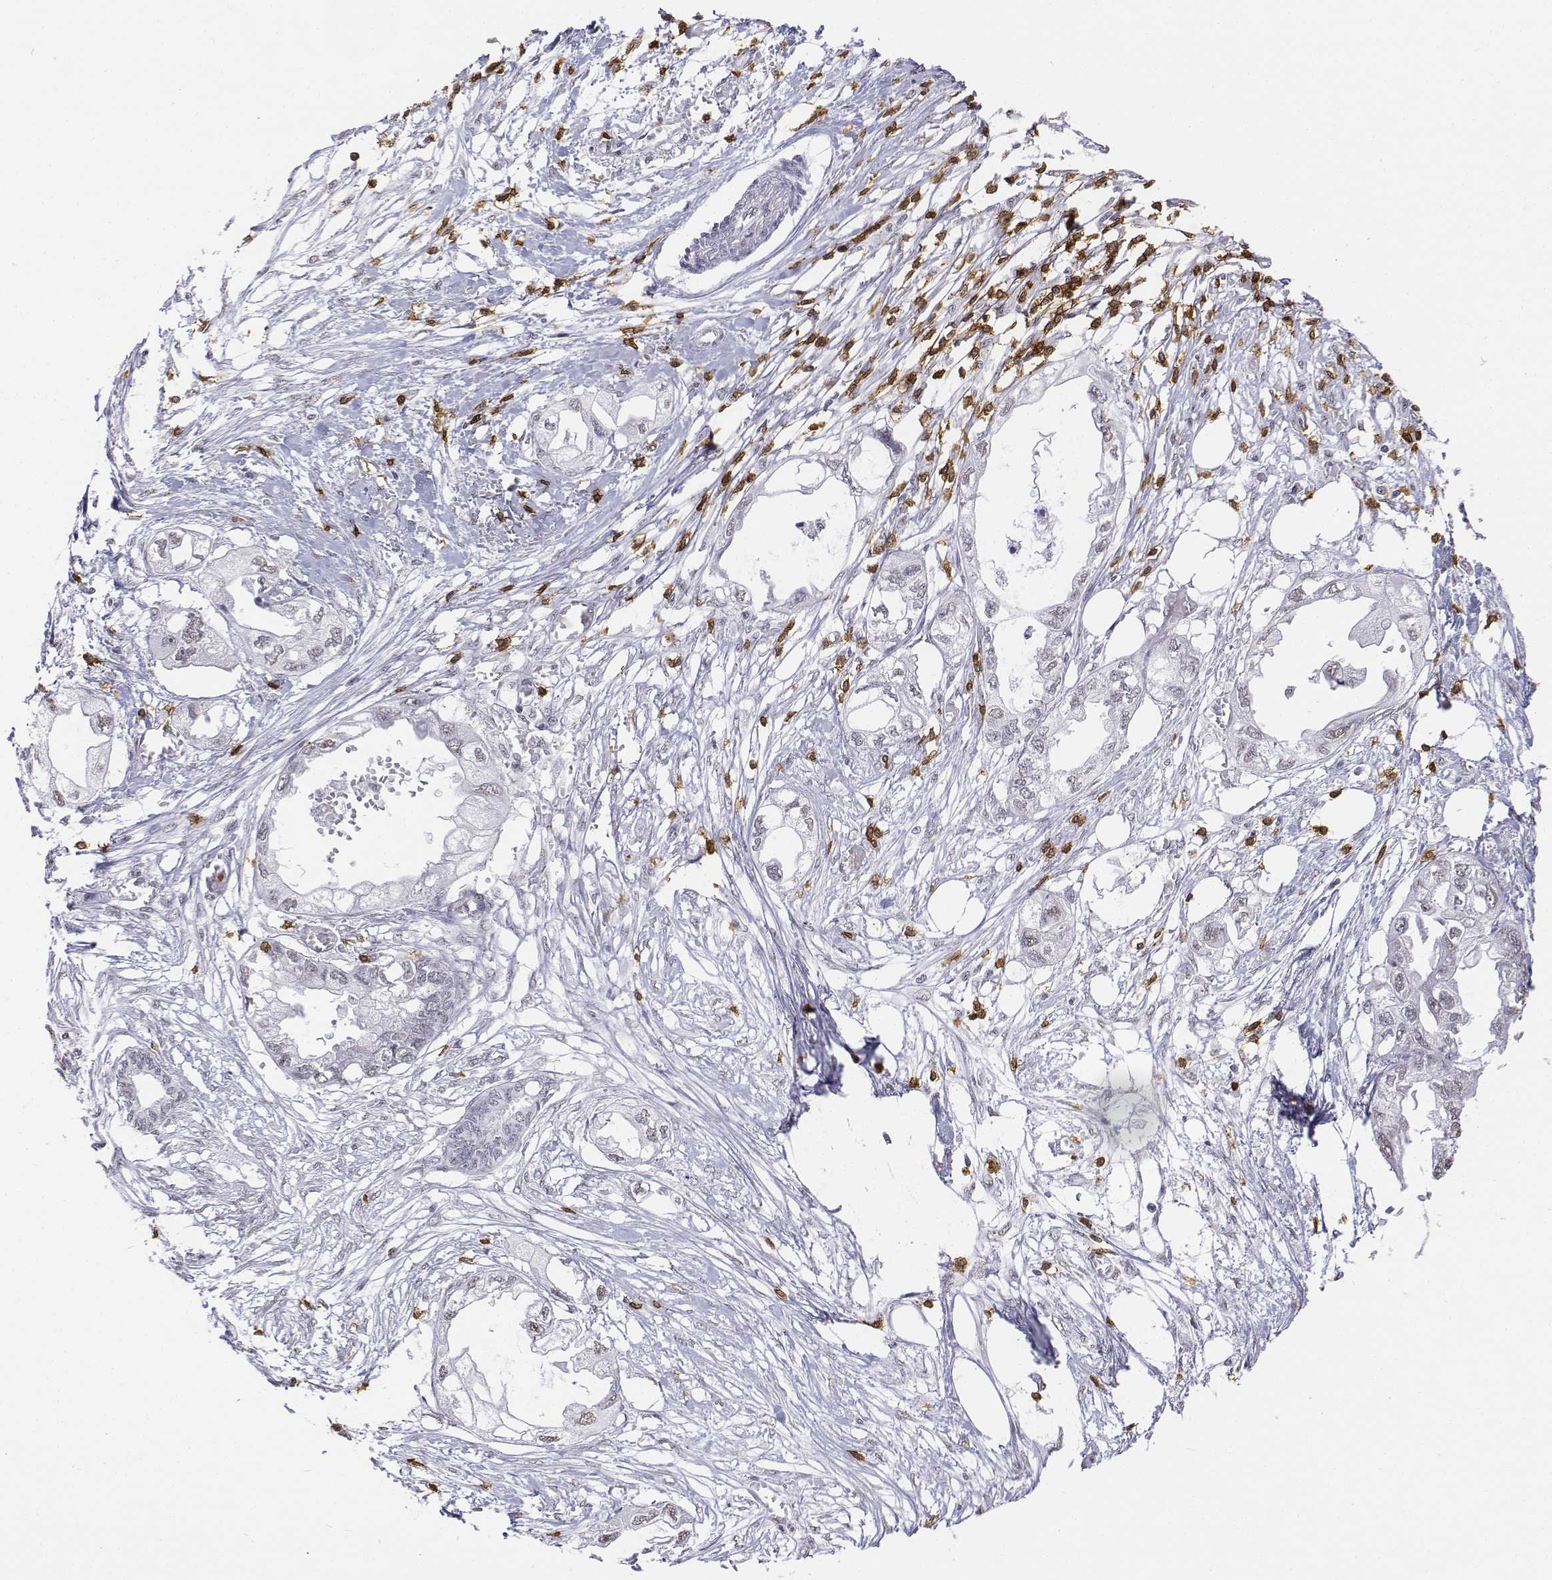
{"staining": {"intensity": "negative", "quantity": "none", "location": "none"}, "tissue": "endometrial cancer", "cell_type": "Tumor cells", "image_type": "cancer", "snomed": [{"axis": "morphology", "description": "Adenocarcinoma, NOS"}, {"axis": "morphology", "description": "Adenocarcinoma, metastatic, NOS"}, {"axis": "topography", "description": "Adipose tissue"}, {"axis": "topography", "description": "Endometrium"}], "caption": "This is a micrograph of IHC staining of endometrial cancer, which shows no expression in tumor cells. (DAB immunohistochemistry with hematoxylin counter stain).", "gene": "CD3E", "patient": {"sex": "female", "age": 67}}